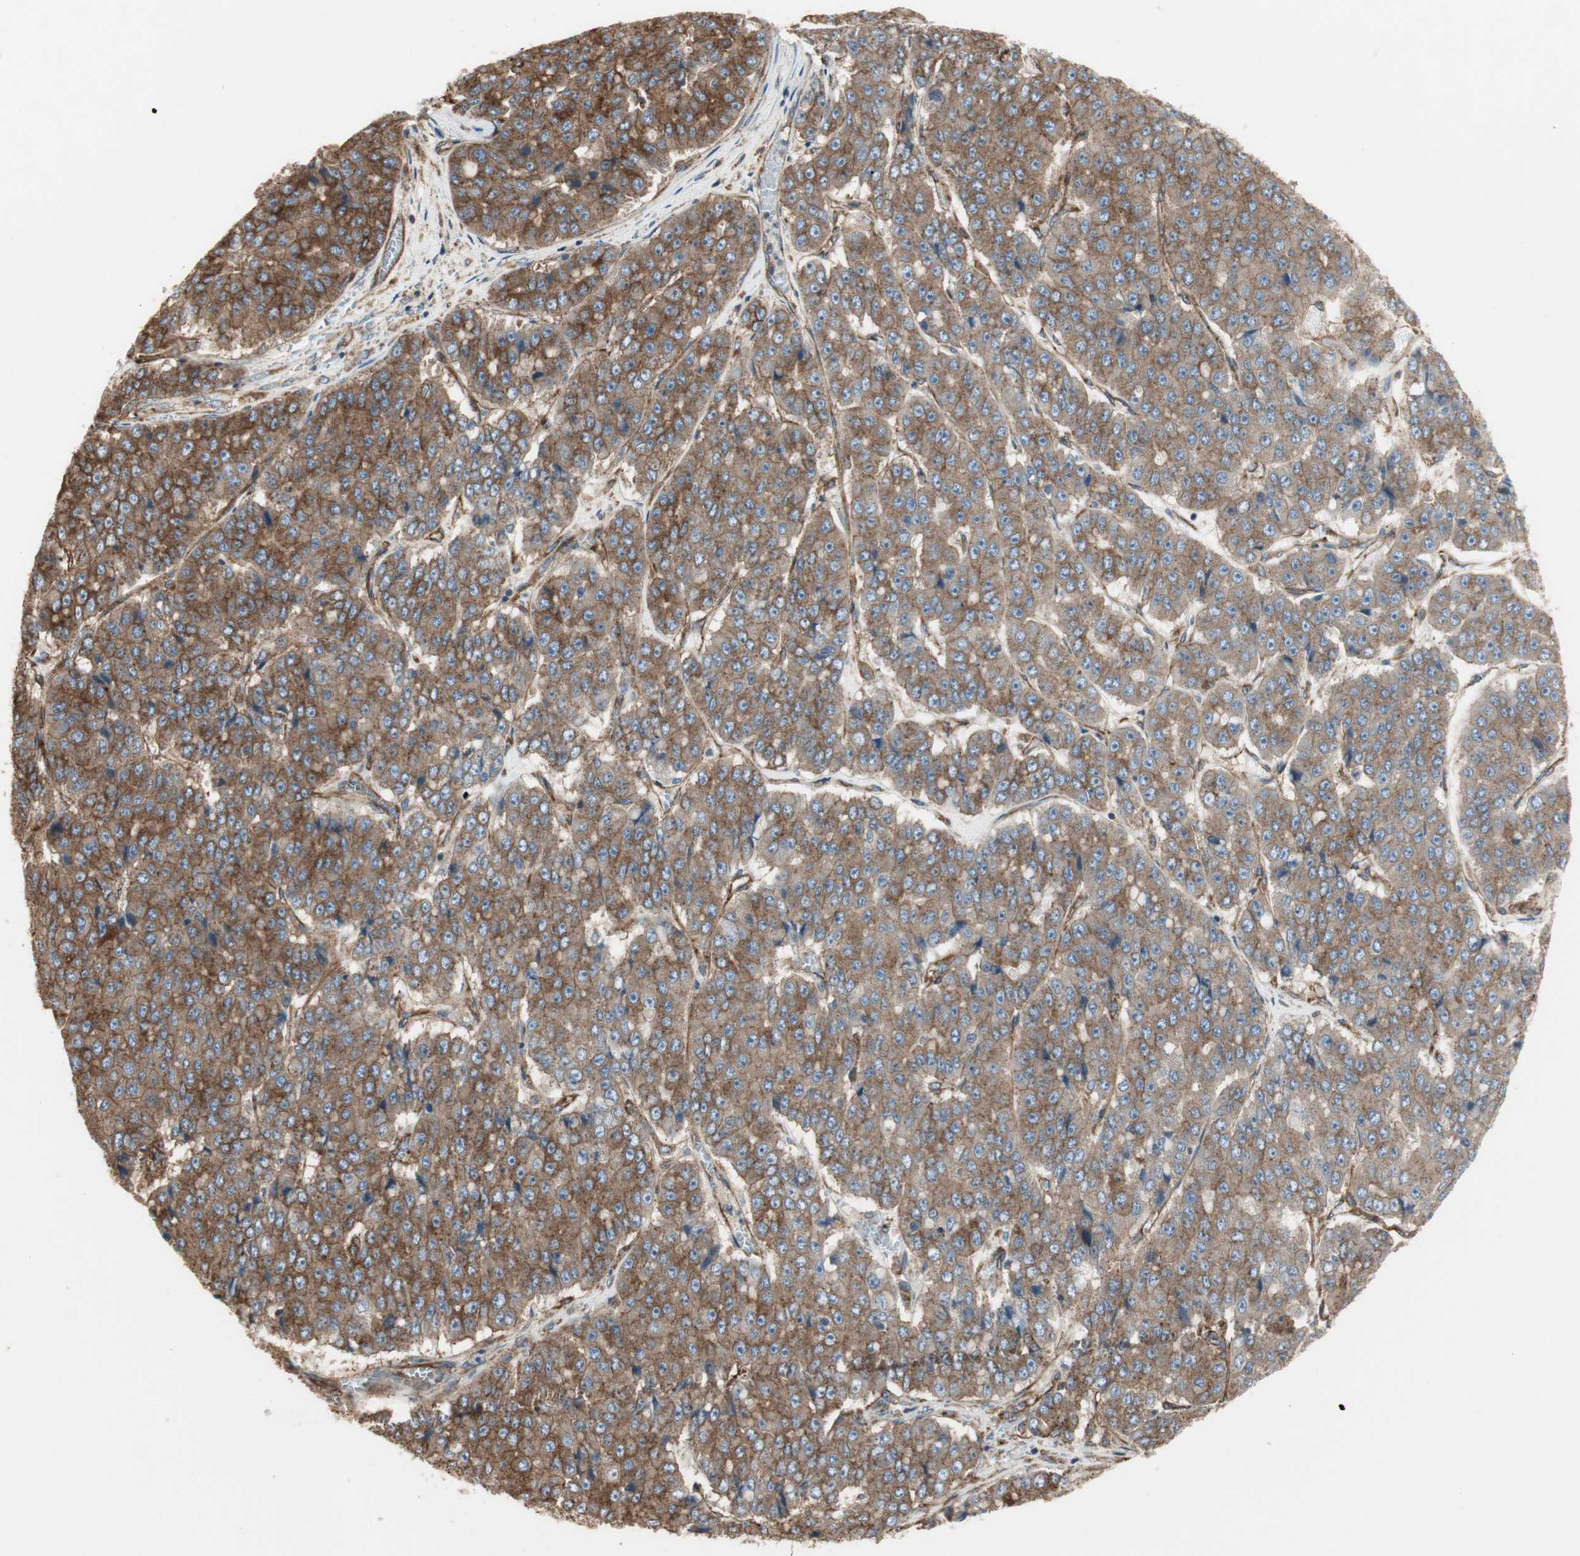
{"staining": {"intensity": "strong", "quantity": ">75%", "location": "cytoplasmic/membranous"}, "tissue": "pancreatic cancer", "cell_type": "Tumor cells", "image_type": "cancer", "snomed": [{"axis": "morphology", "description": "Adenocarcinoma, NOS"}, {"axis": "topography", "description": "Pancreas"}], "caption": "Immunohistochemistry of human pancreatic cancer (adenocarcinoma) reveals high levels of strong cytoplasmic/membranous positivity in approximately >75% of tumor cells.", "gene": "H6PD", "patient": {"sex": "male", "age": 50}}